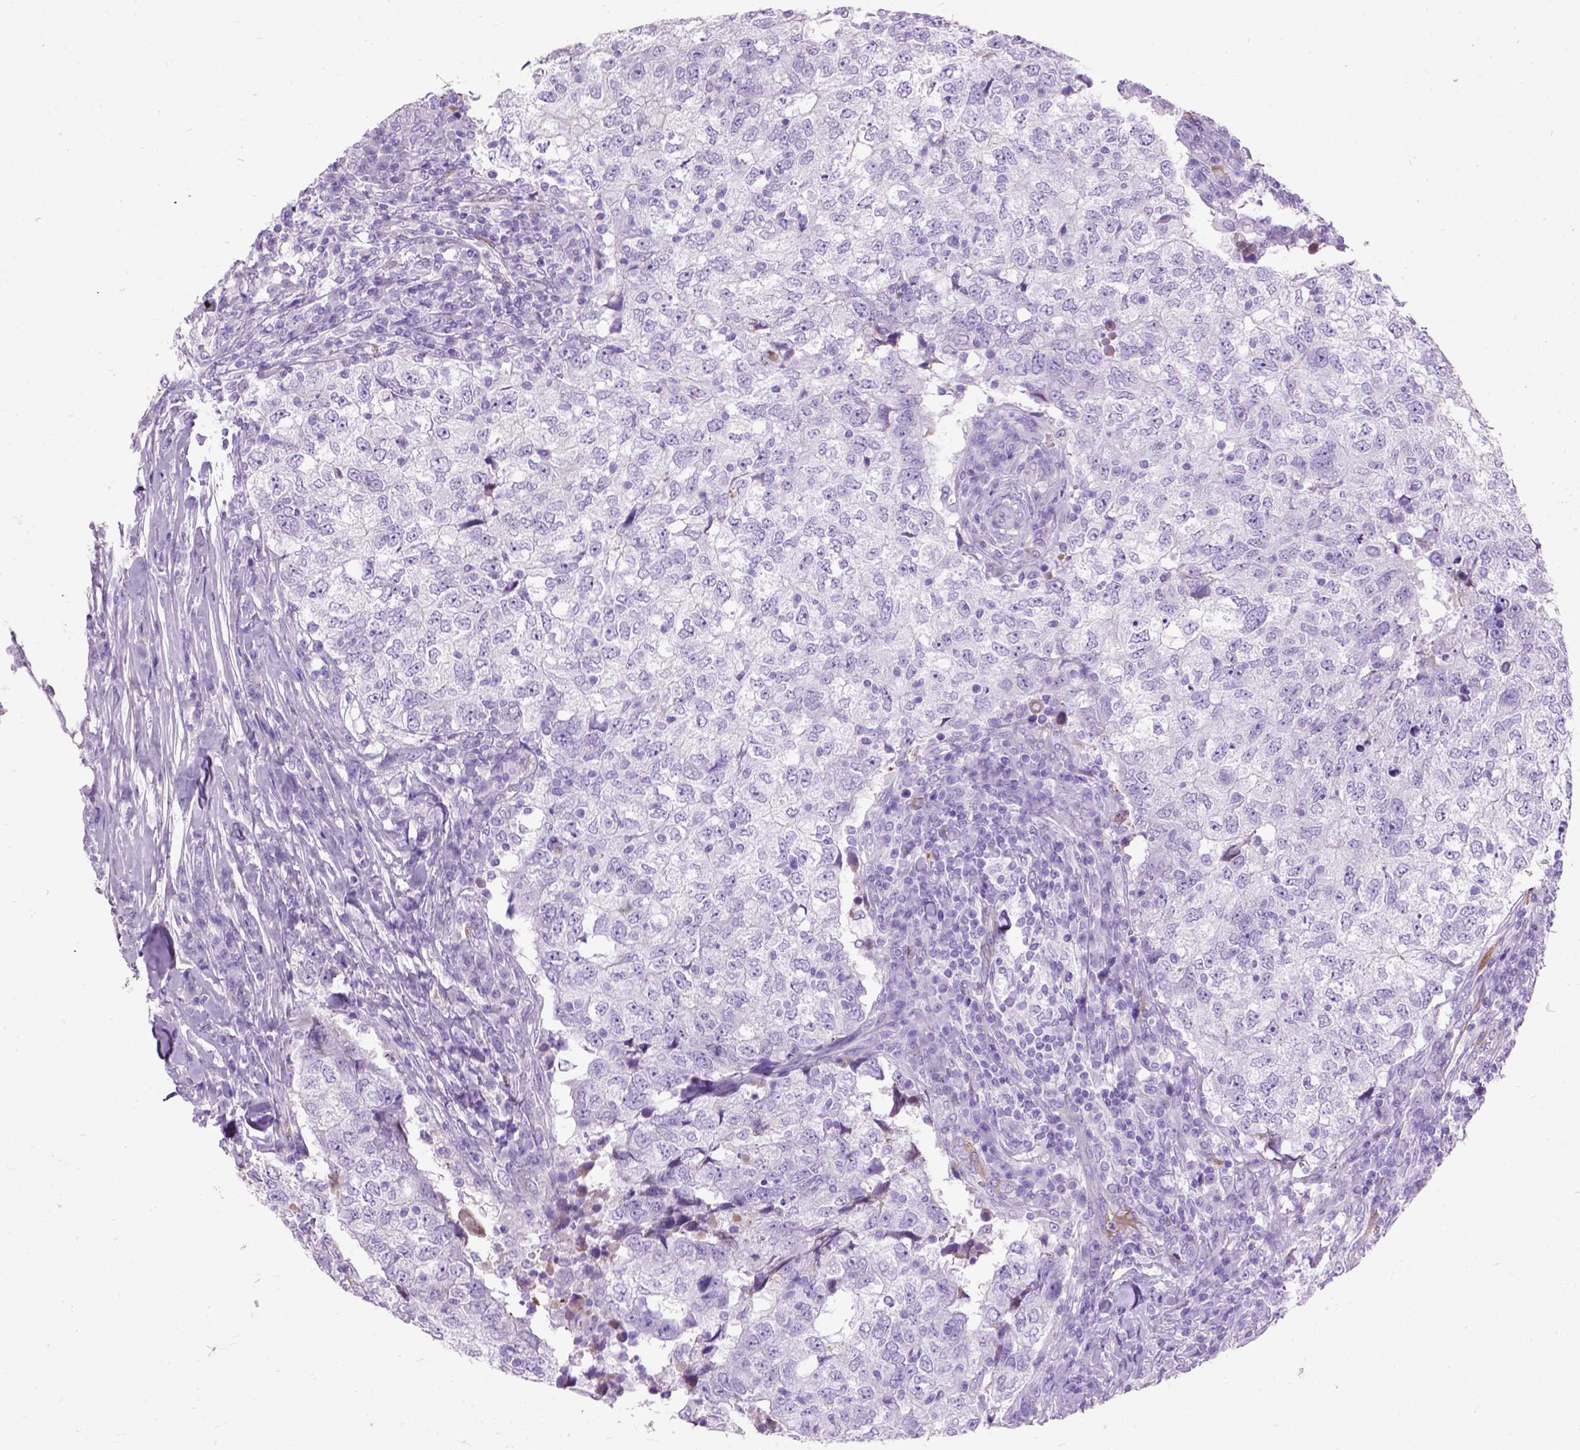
{"staining": {"intensity": "negative", "quantity": "none", "location": "none"}, "tissue": "breast cancer", "cell_type": "Tumor cells", "image_type": "cancer", "snomed": [{"axis": "morphology", "description": "Duct carcinoma"}, {"axis": "topography", "description": "Breast"}], "caption": "This is an immunohistochemistry (IHC) micrograph of human breast cancer (invasive ductal carcinoma). There is no positivity in tumor cells.", "gene": "MAPT", "patient": {"sex": "female", "age": 30}}